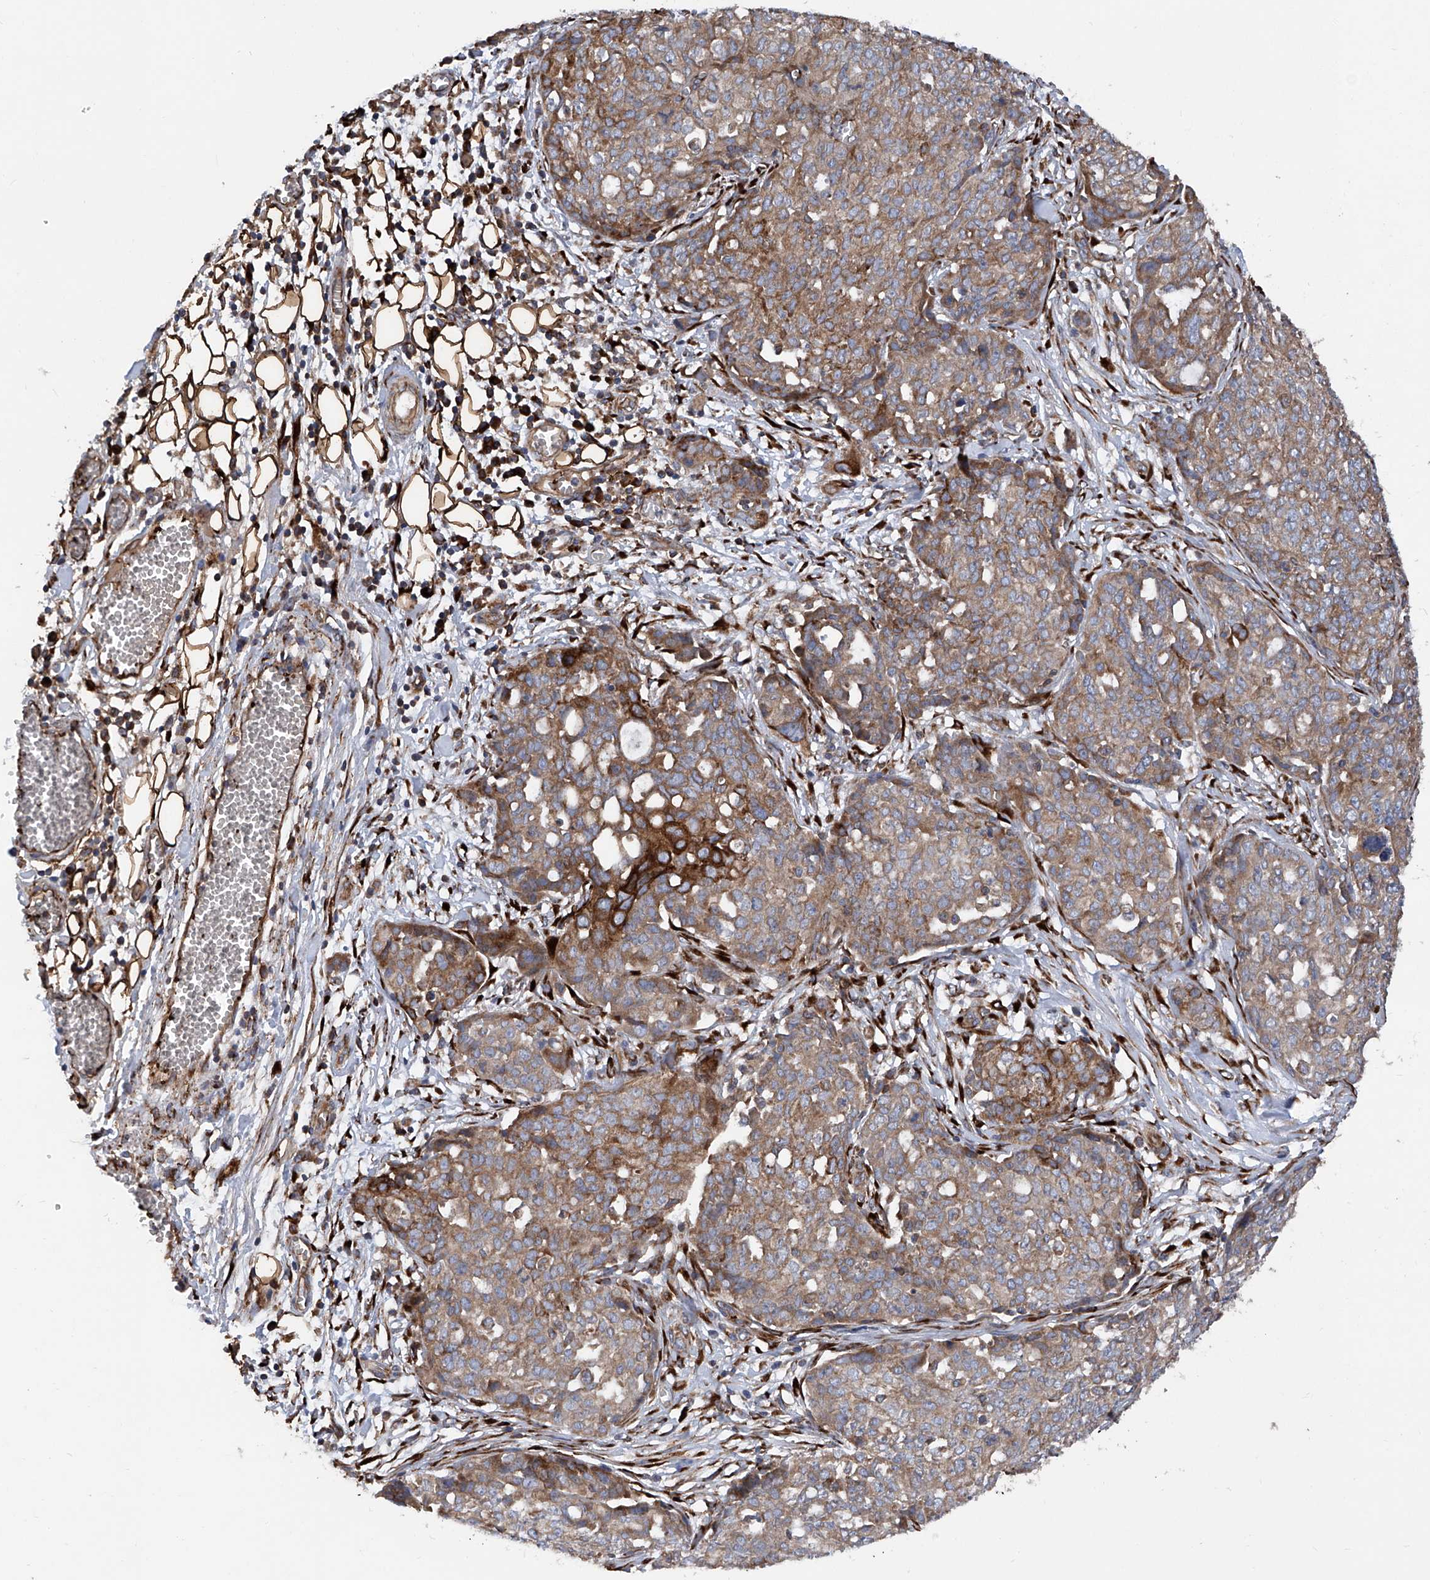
{"staining": {"intensity": "moderate", "quantity": ">75%", "location": "cytoplasmic/membranous"}, "tissue": "ovarian cancer", "cell_type": "Tumor cells", "image_type": "cancer", "snomed": [{"axis": "morphology", "description": "Cystadenocarcinoma, serous, NOS"}, {"axis": "topography", "description": "Soft tissue"}, {"axis": "topography", "description": "Ovary"}], "caption": "Human serous cystadenocarcinoma (ovarian) stained for a protein (brown) displays moderate cytoplasmic/membranous positive positivity in approximately >75% of tumor cells.", "gene": "ASCC3", "patient": {"sex": "female", "age": 57}}